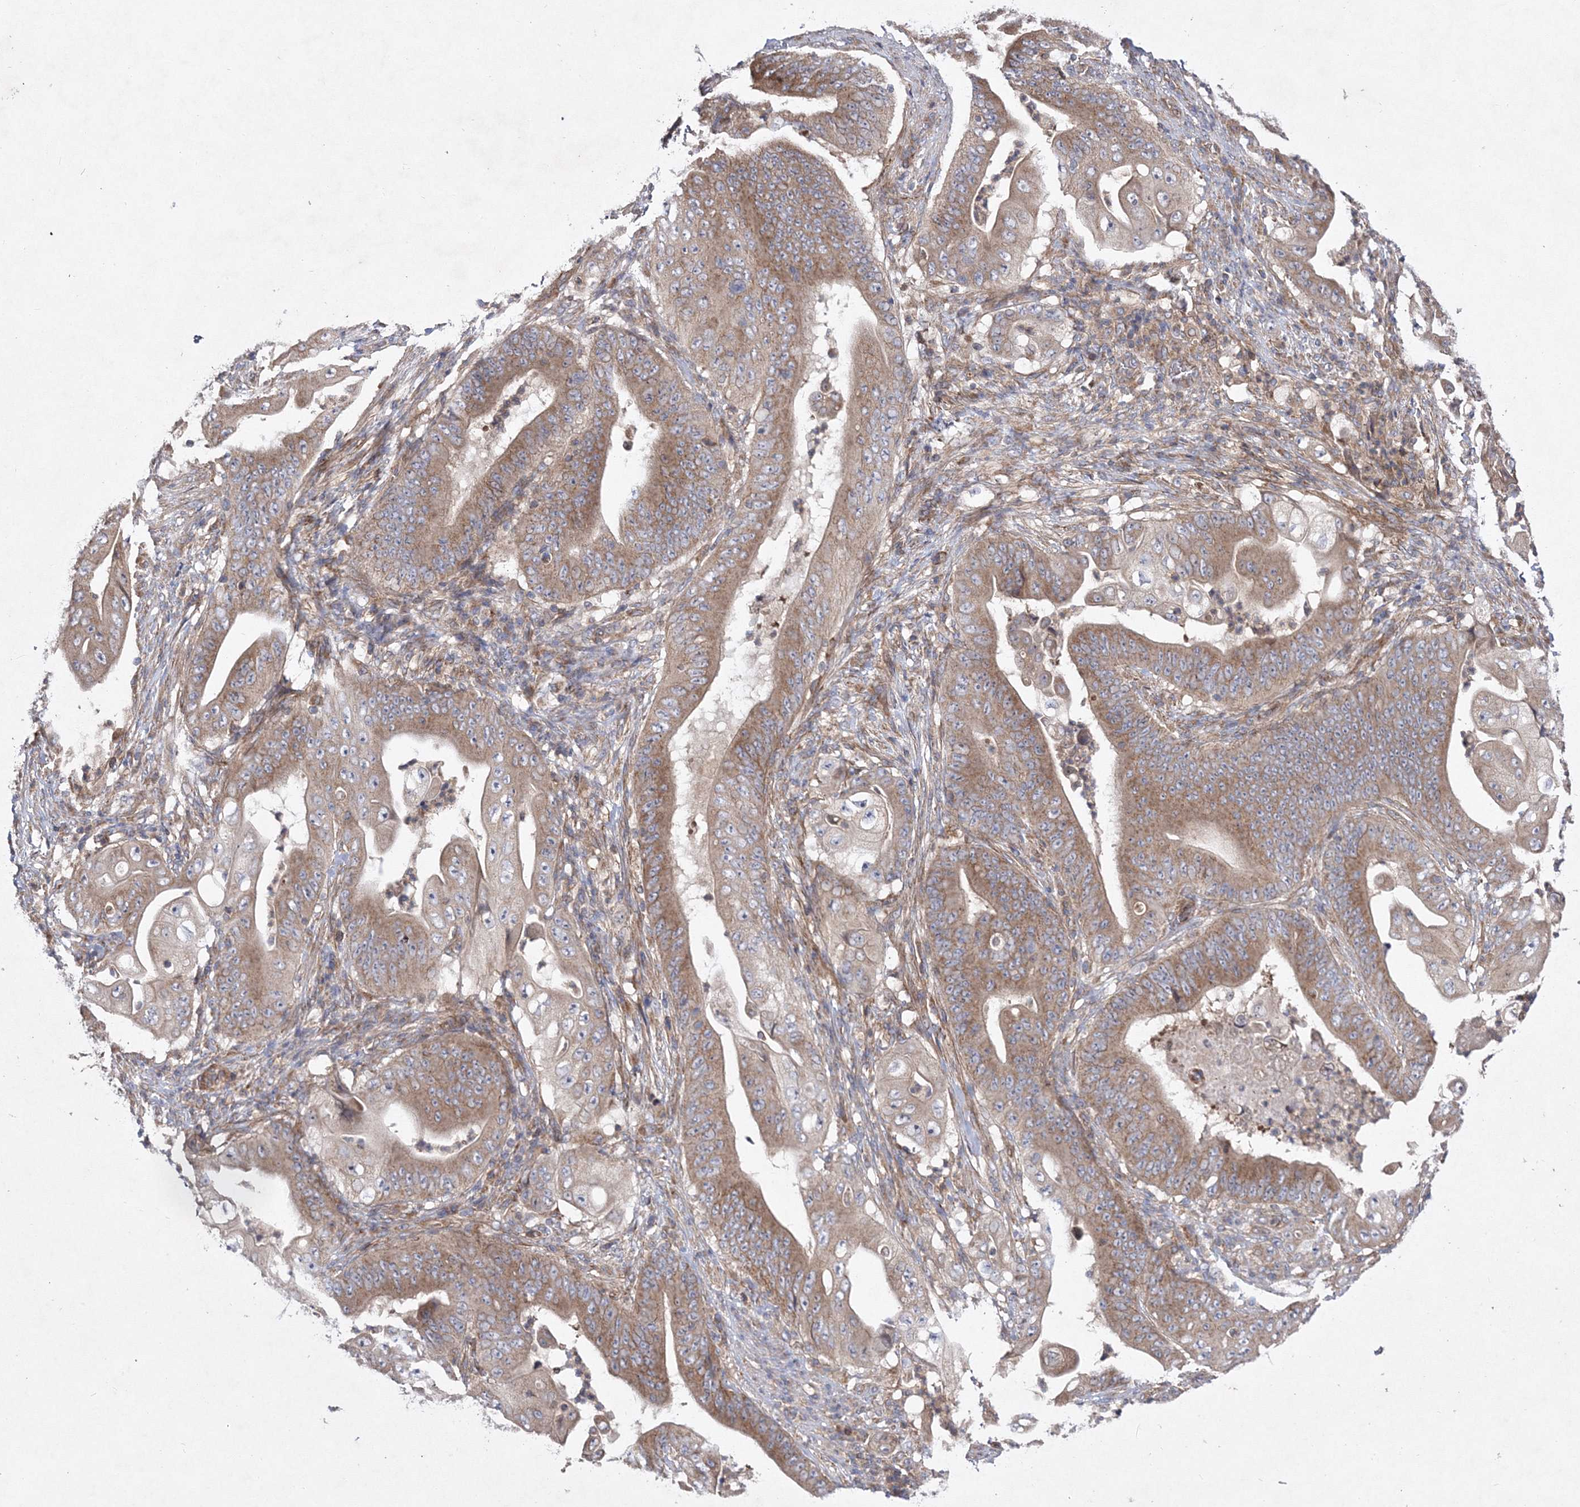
{"staining": {"intensity": "moderate", "quantity": ">75%", "location": "cytoplasmic/membranous"}, "tissue": "stomach cancer", "cell_type": "Tumor cells", "image_type": "cancer", "snomed": [{"axis": "morphology", "description": "Adenocarcinoma, NOS"}, {"axis": "topography", "description": "Stomach"}], "caption": "Adenocarcinoma (stomach) was stained to show a protein in brown. There is medium levels of moderate cytoplasmic/membranous positivity in approximately >75% of tumor cells.", "gene": "DNAJC13", "patient": {"sex": "female", "age": 73}}